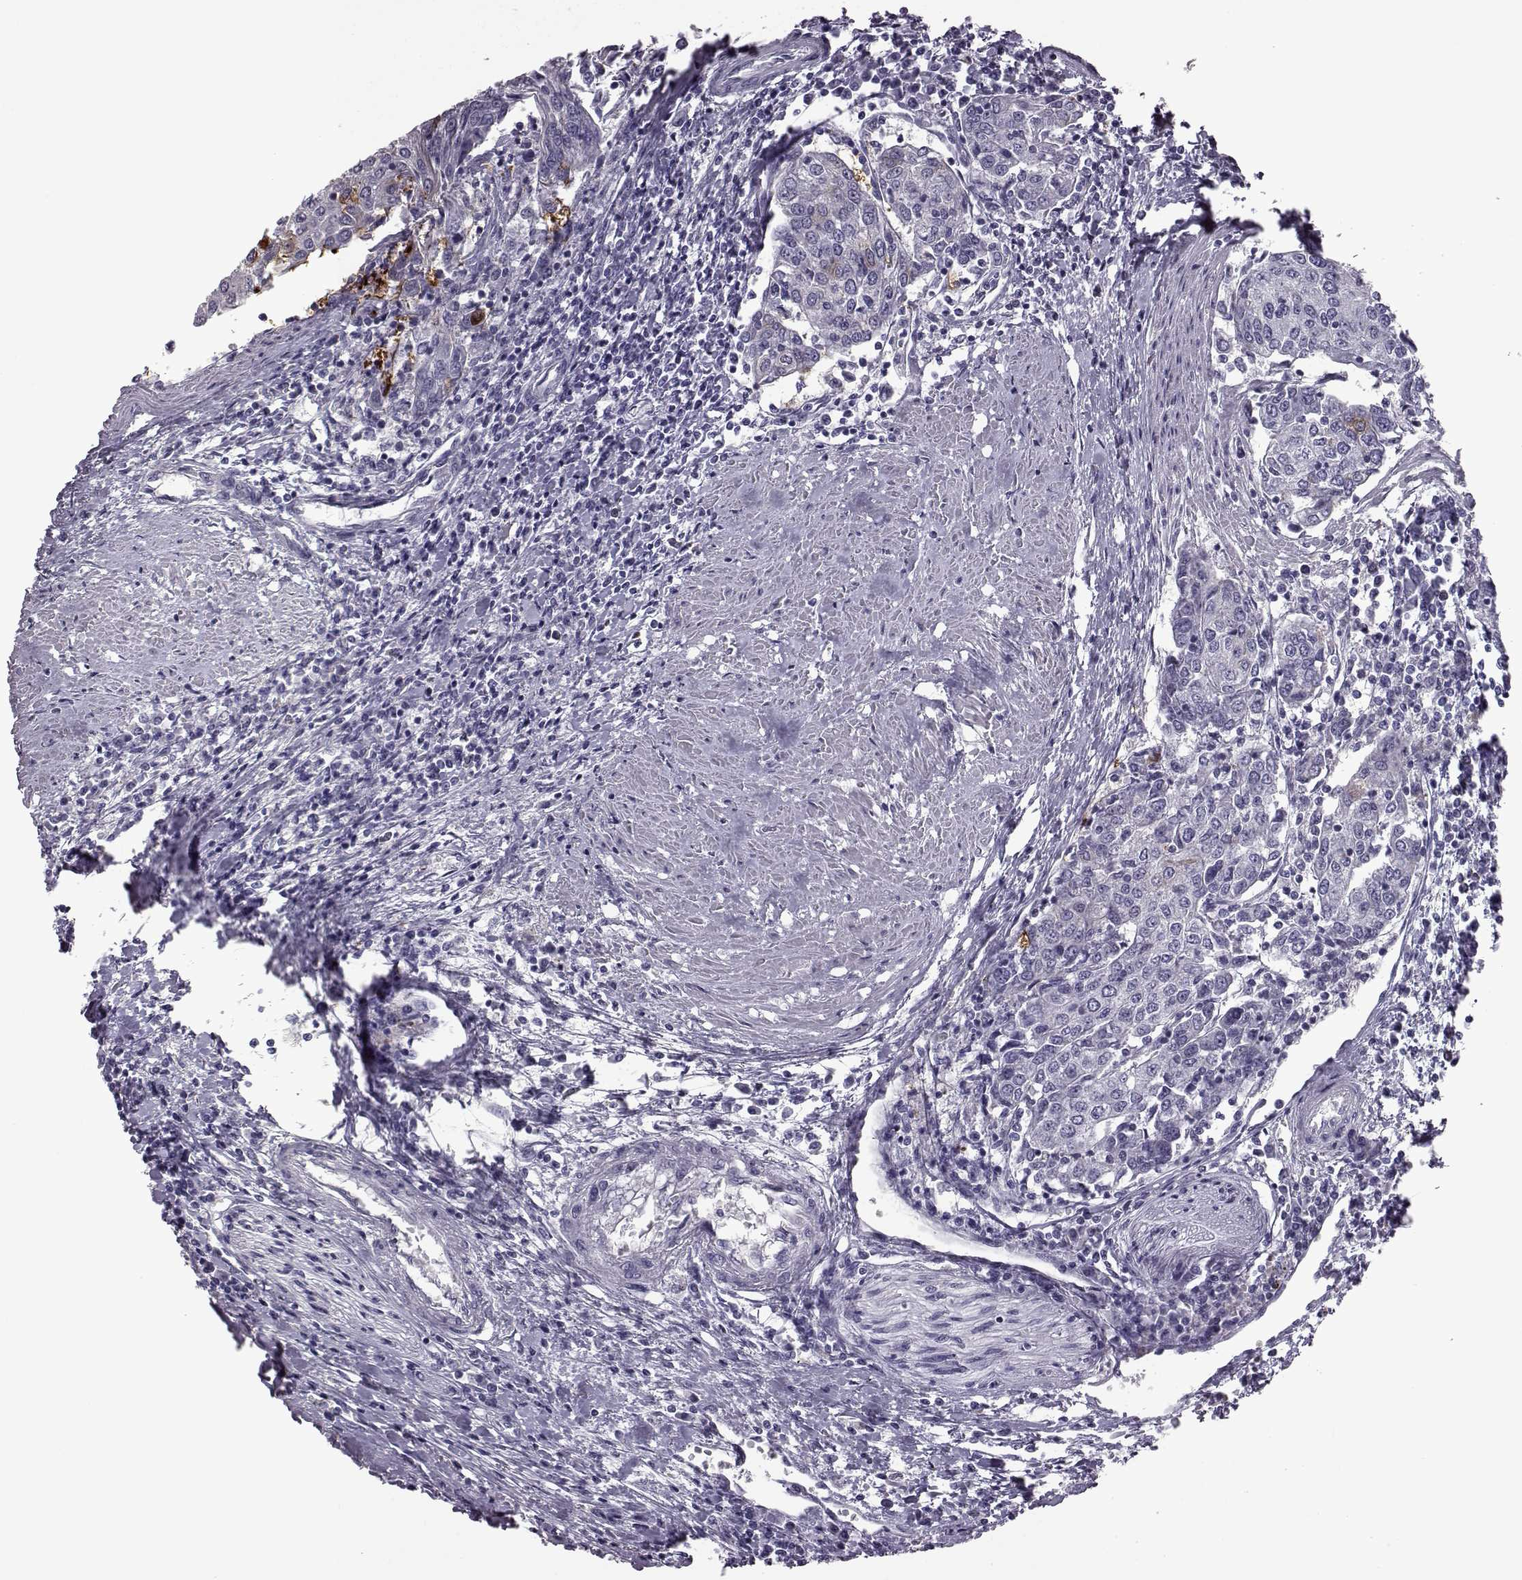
{"staining": {"intensity": "negative", "quantity": "none", "location": "none"}, "tissue": "urothelial cancer", "cell_type": "Tumor cells", "image_type": "cancer", "snomed": [{"axis": "morphology", "description": "Urothelial carcinoma, High grade"}, {"axis": "topography", "description": "Urinary bladder"}], "caption": "The image shows no significant expression in tumor cells of urothelial cancer.", "gene": "PRR9", "patient": {"sex": "female", "age": 85}}